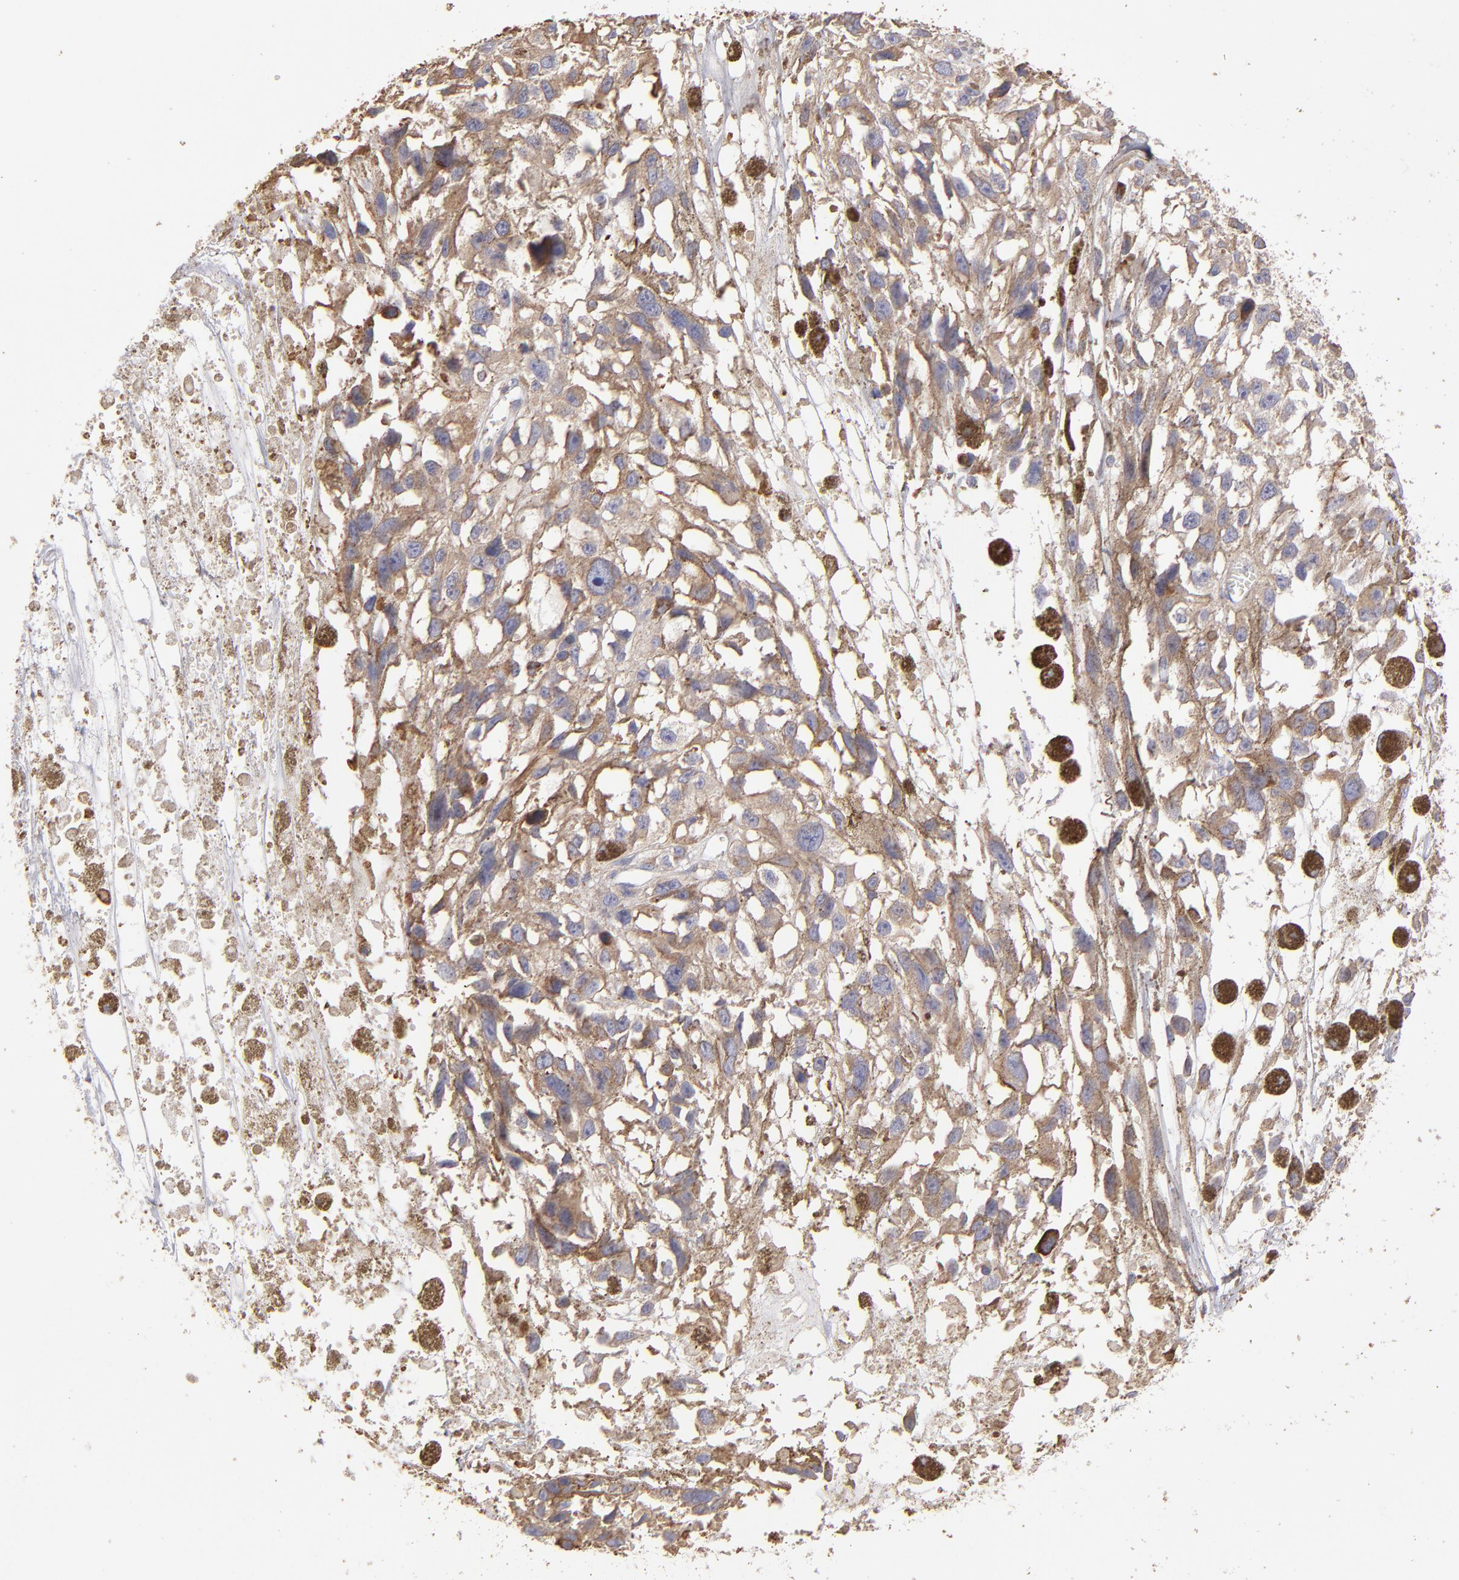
{"staining": {"intensity": "weak", "quantity": ">75%", "location": "cytoplasmic/membranous"}, "tissue": "melanoma", "cell_type": "Tumor cells", "image_type": "cancer", "snomed": [{"axis": "morphology", "description": "Malignant melanoma, Metastatic site"}, {"axis": "topography", "description": "Lymph node"}], "caption": "Protein staining of malignant melanoma (metastatic site) tissue displays weak cytoplasmic/membranous expression in about >75% of tumor cells.", "gene": "CALR", "patient": {"sex": "male", "age": 59}}